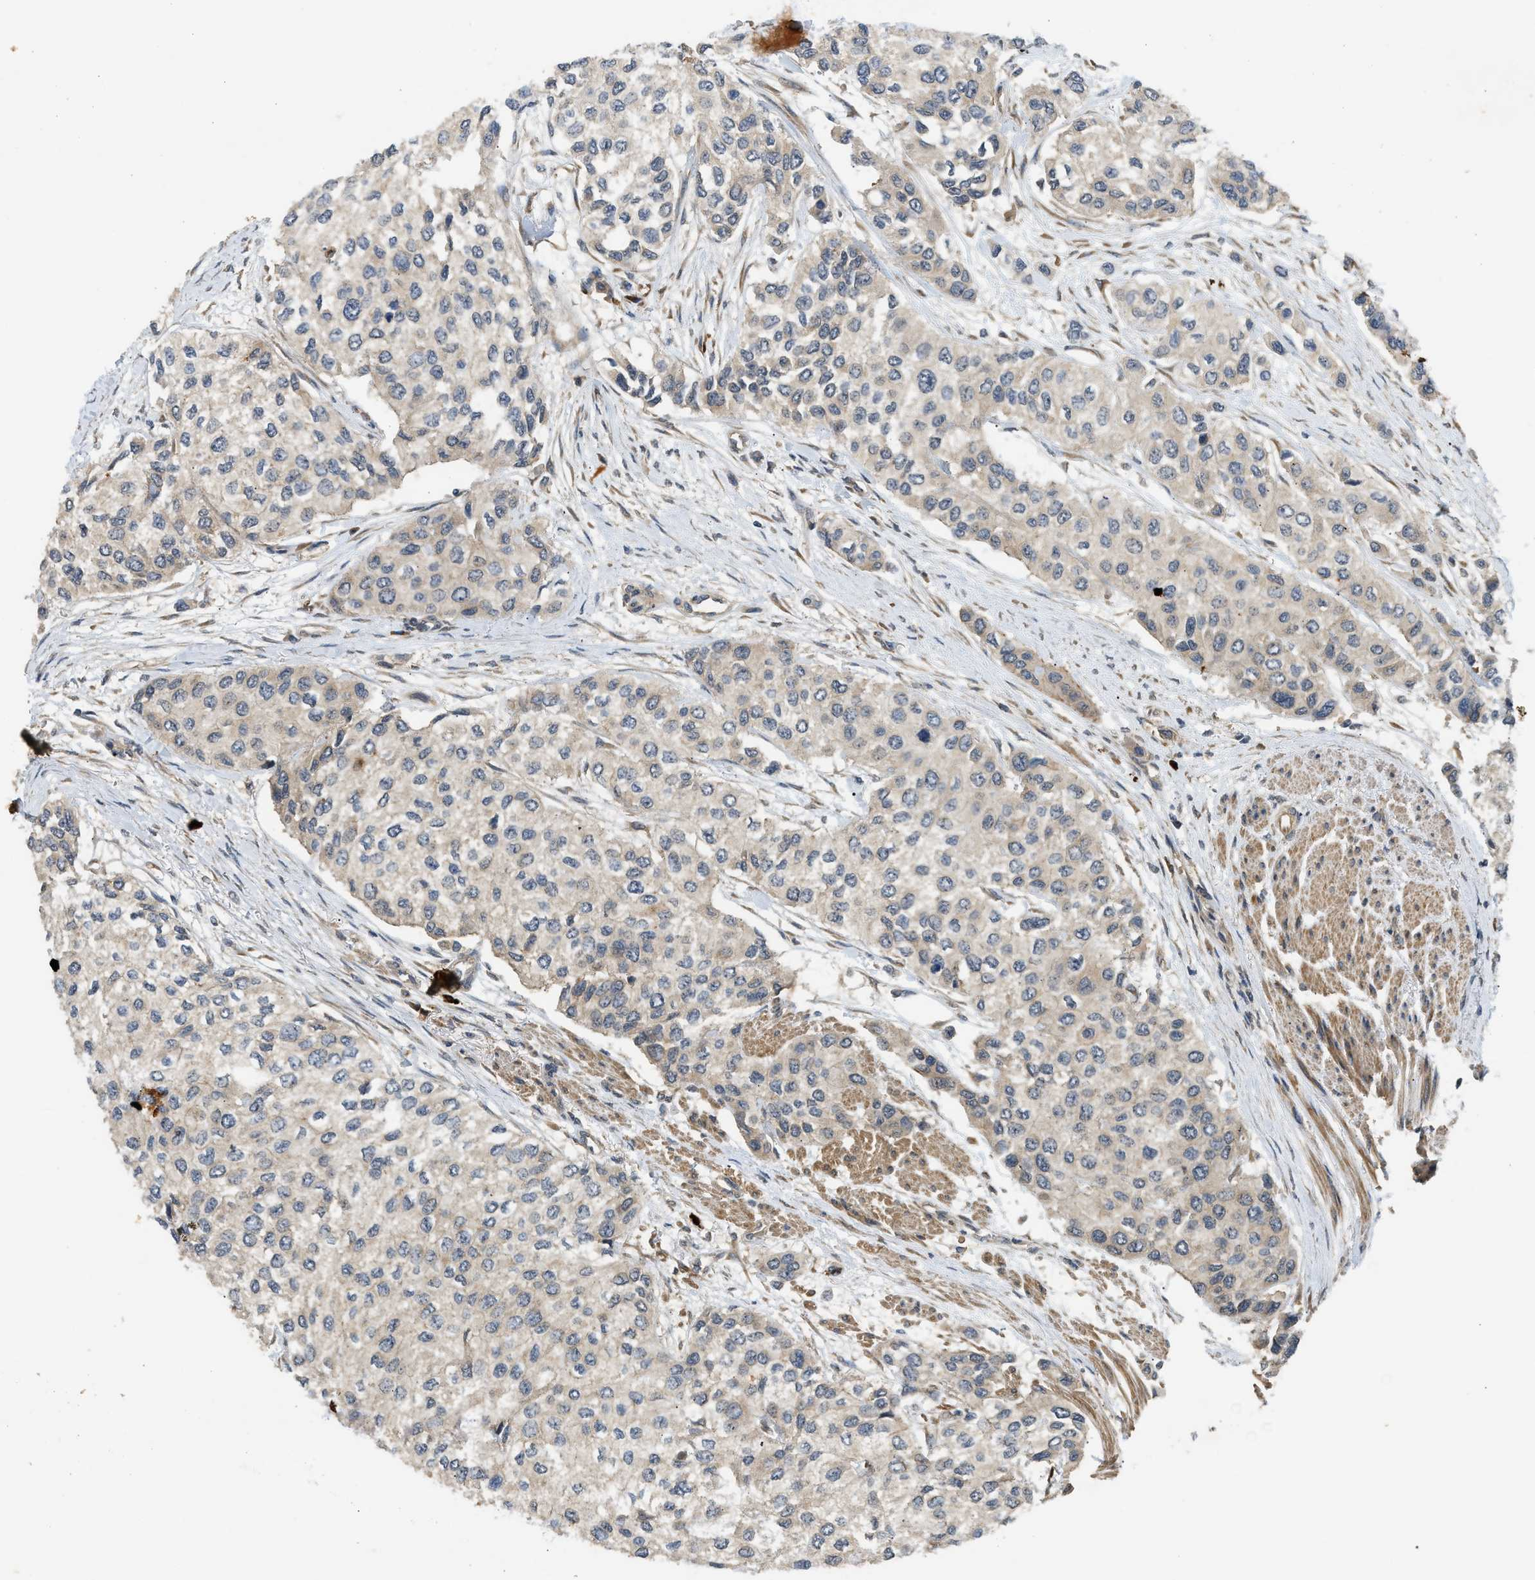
{"staining": {"intensity": "weak", "quantity": "<25%", "location": "cytoplasmic/membranous"}, "tissue": "urothelial cancer", "cell_type": "Tumor cells", "image_type": "cancer", "snomed": [{"axis": "morphology", "description": "Urothelial carcinoma, High grade"}, {"axis": "topography", "description": "Urinary bladder"}], "caption": "A micrograph of urothelial carcinoma (high-grade) stained for a protein shows no brown staining in tumor cells.", "gene": "ADCY8", "patient": {"sex": "female", "age": 56}}